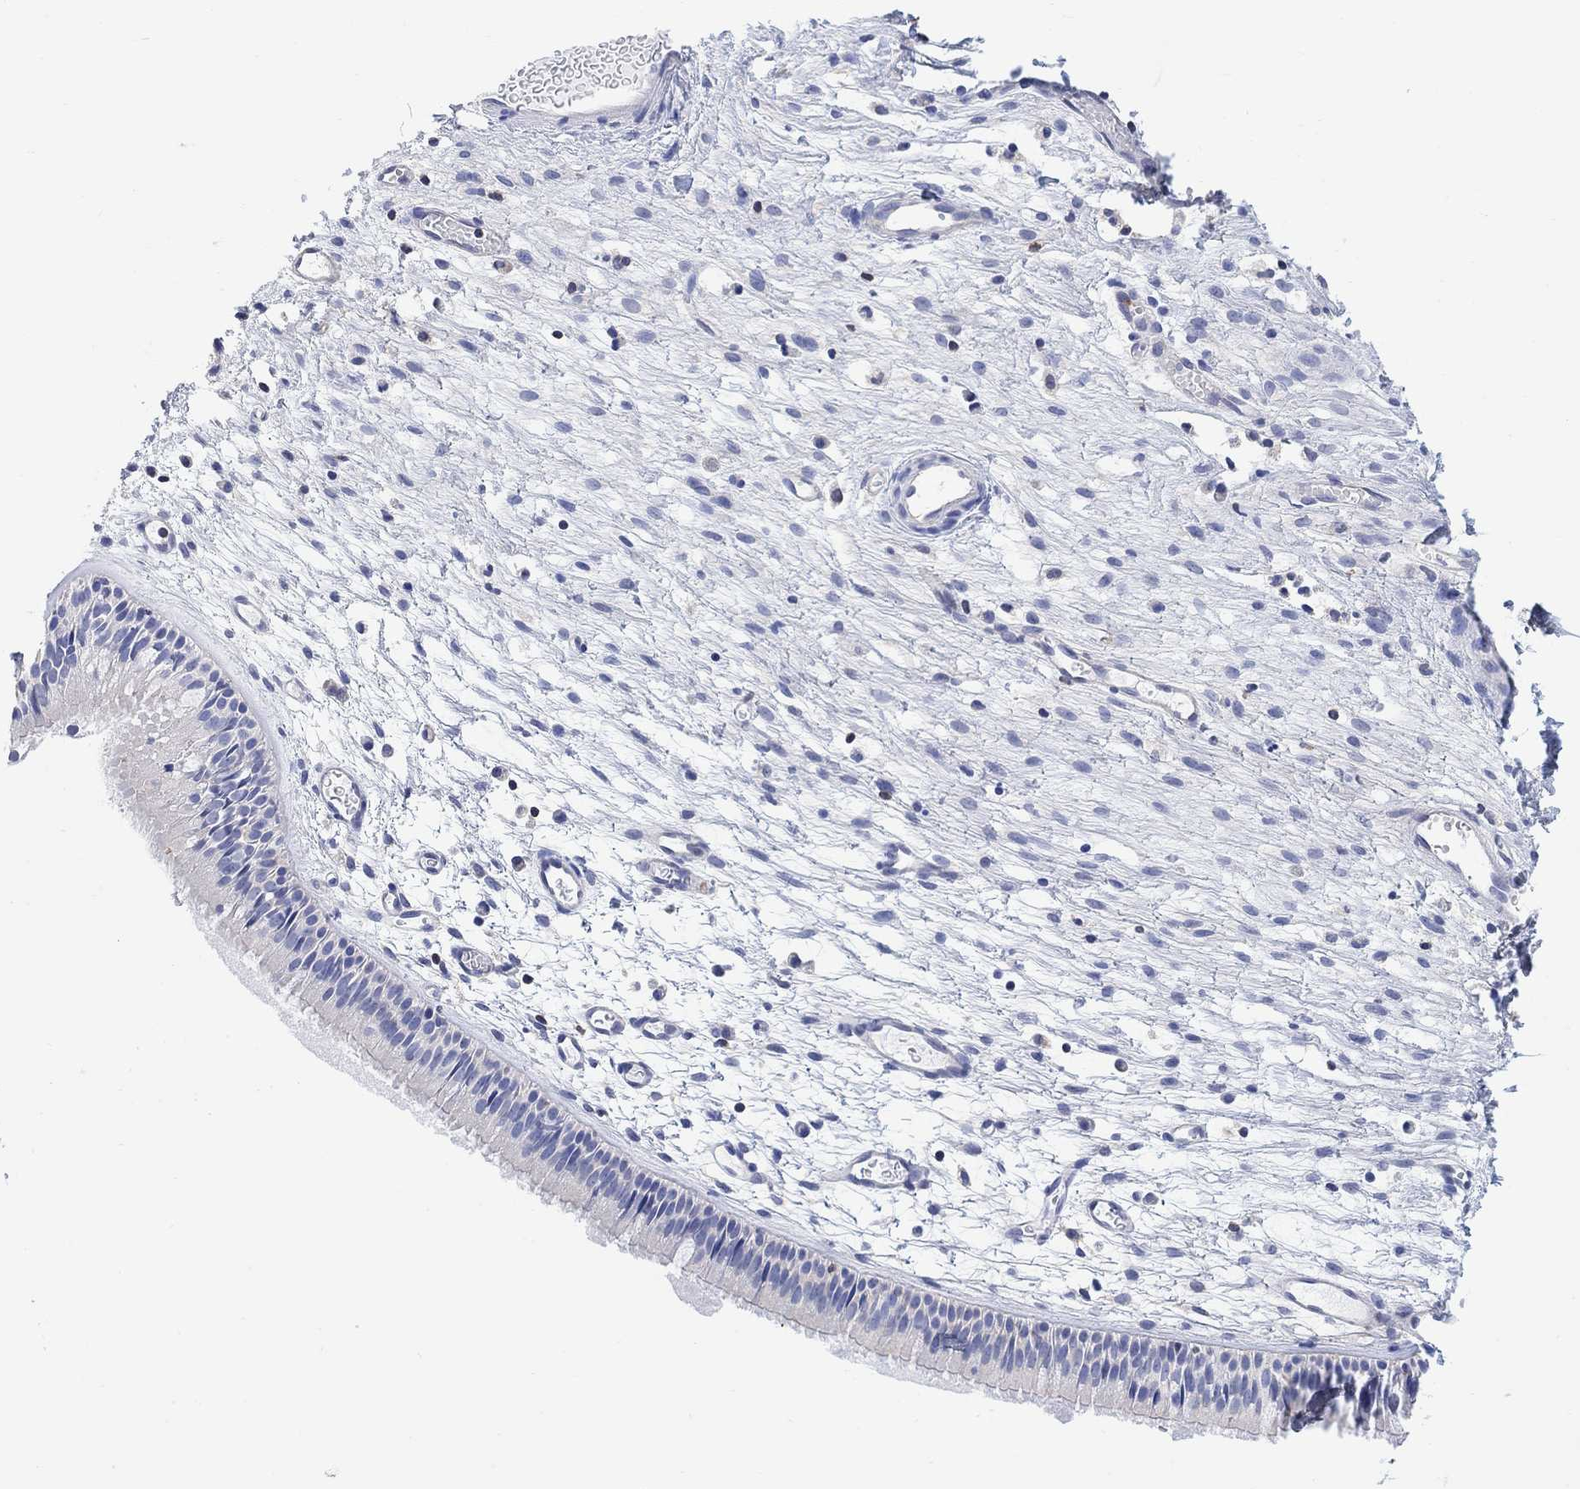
{"staining": {"intensity": "negative", "quantity": "none", "location": "none"}, "tissue": "nasopharynx", "cell_type": "Respiratory epithelial cells", "image_type": "normal", "snomed": [{"axis": "morphology", "description": "Normal tissue, NOS"}, {"axis": "topography", "description": "Nasopharynx"}], "caption": "A photomicrograph of nasopharynx stained for a protein reveals no brown staining in respiratory epithelial cells. The staining was performed using DAB (3,3'-diaminobenzidine) to visualize the protein expression in brown, while the nuclei were stained in blue with hematoxylin (Magnification: 20x).", "gene": "GBP5", "patient": {"sex": "male", "age": 51}}